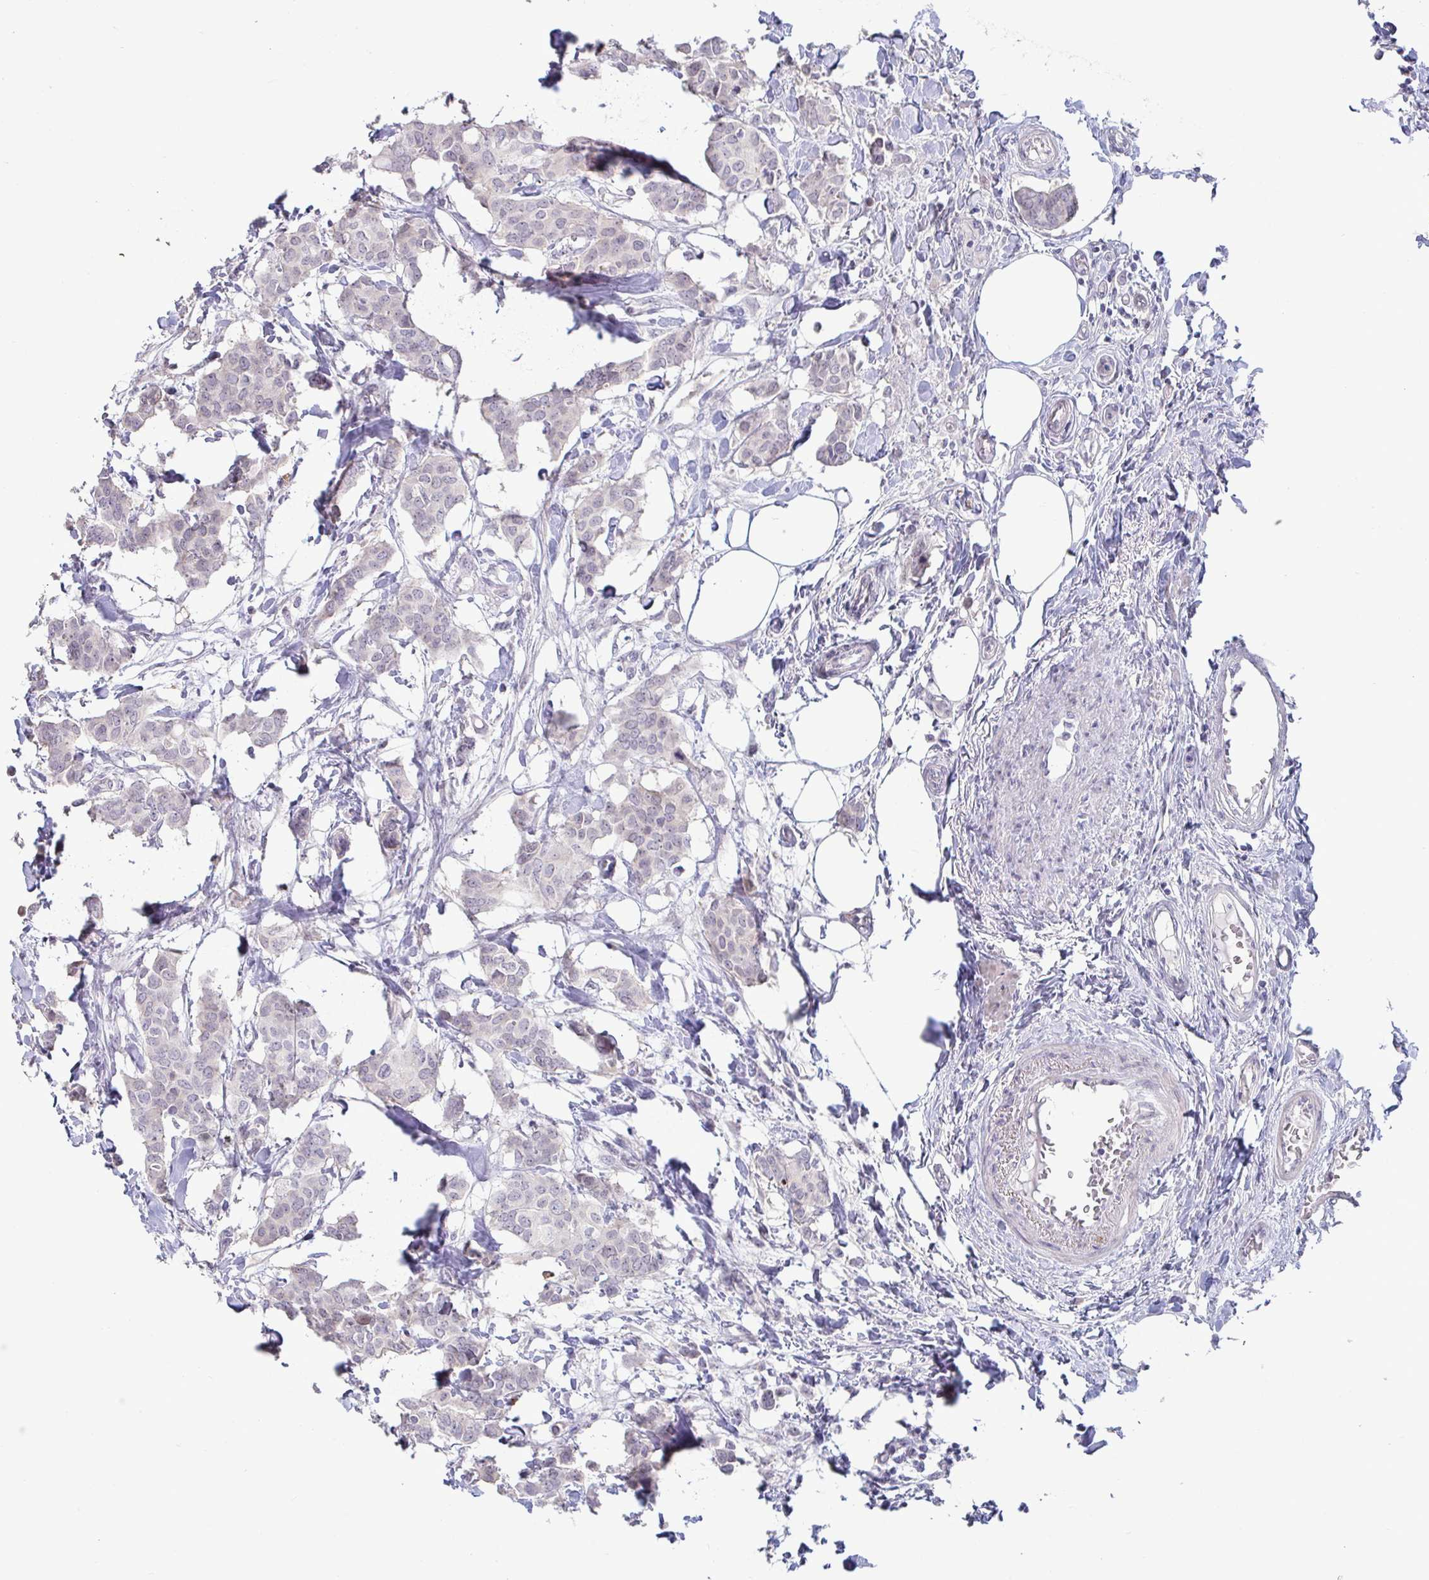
{"staining": {"intensity": "negative", "quantity": "none", "location": "none"}, "tissue": "breast cancer", "cell_type": "Tumor cells", "image_type": "cancer", "snomed": [{"axis": "morphology", "description": "Duct carcinoma"}, {"axis": "topography", "description": "Breast"}], "caption": "High power microscopy image of an IHC photomicrograph of breast cancer (infiltrating ductal carcinoma), revealing no significant staining in tumor cells.", "gene": "GSTM1", "patient": {"sex": "female", "age": 62}}